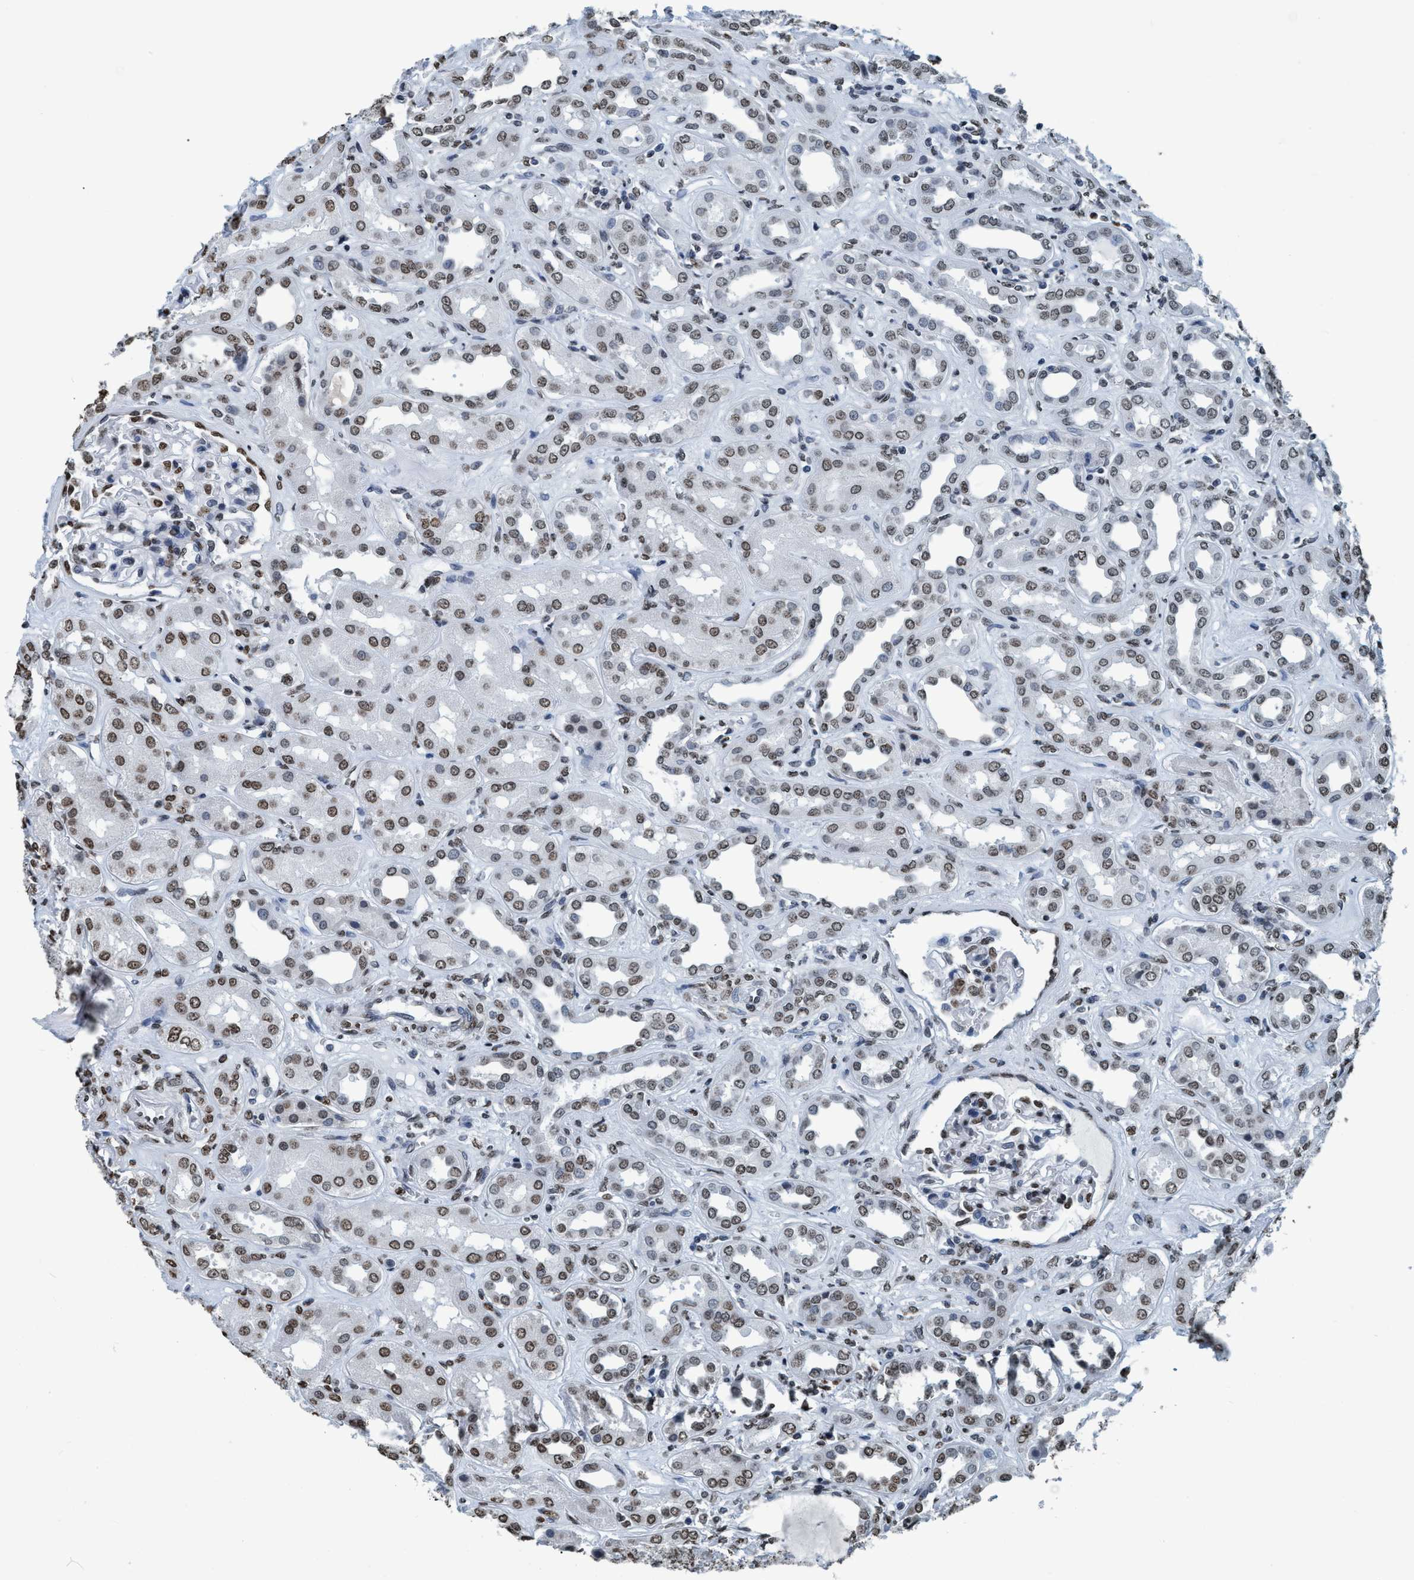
{"staining": {"intensity": "moderate", "quantity": "25%-75%", "location": "nuclear"}, "tissue": "kidney", "cell_type": "Cells in glomeruli", "image_type": "normal", "snomed": [{"axis": "morphology", "description": "Normal tissue, NOS"}, {"axis": "topography", "description": "Kidney"}], "caption": "DAB immunohistochemical staining of benign human kidney exhibits moderate nuclear protein expression in about 25%-75% of cells in glomeruli.", "gene": "CCNE2", "patient": {"sex": "male", "age": 59}}